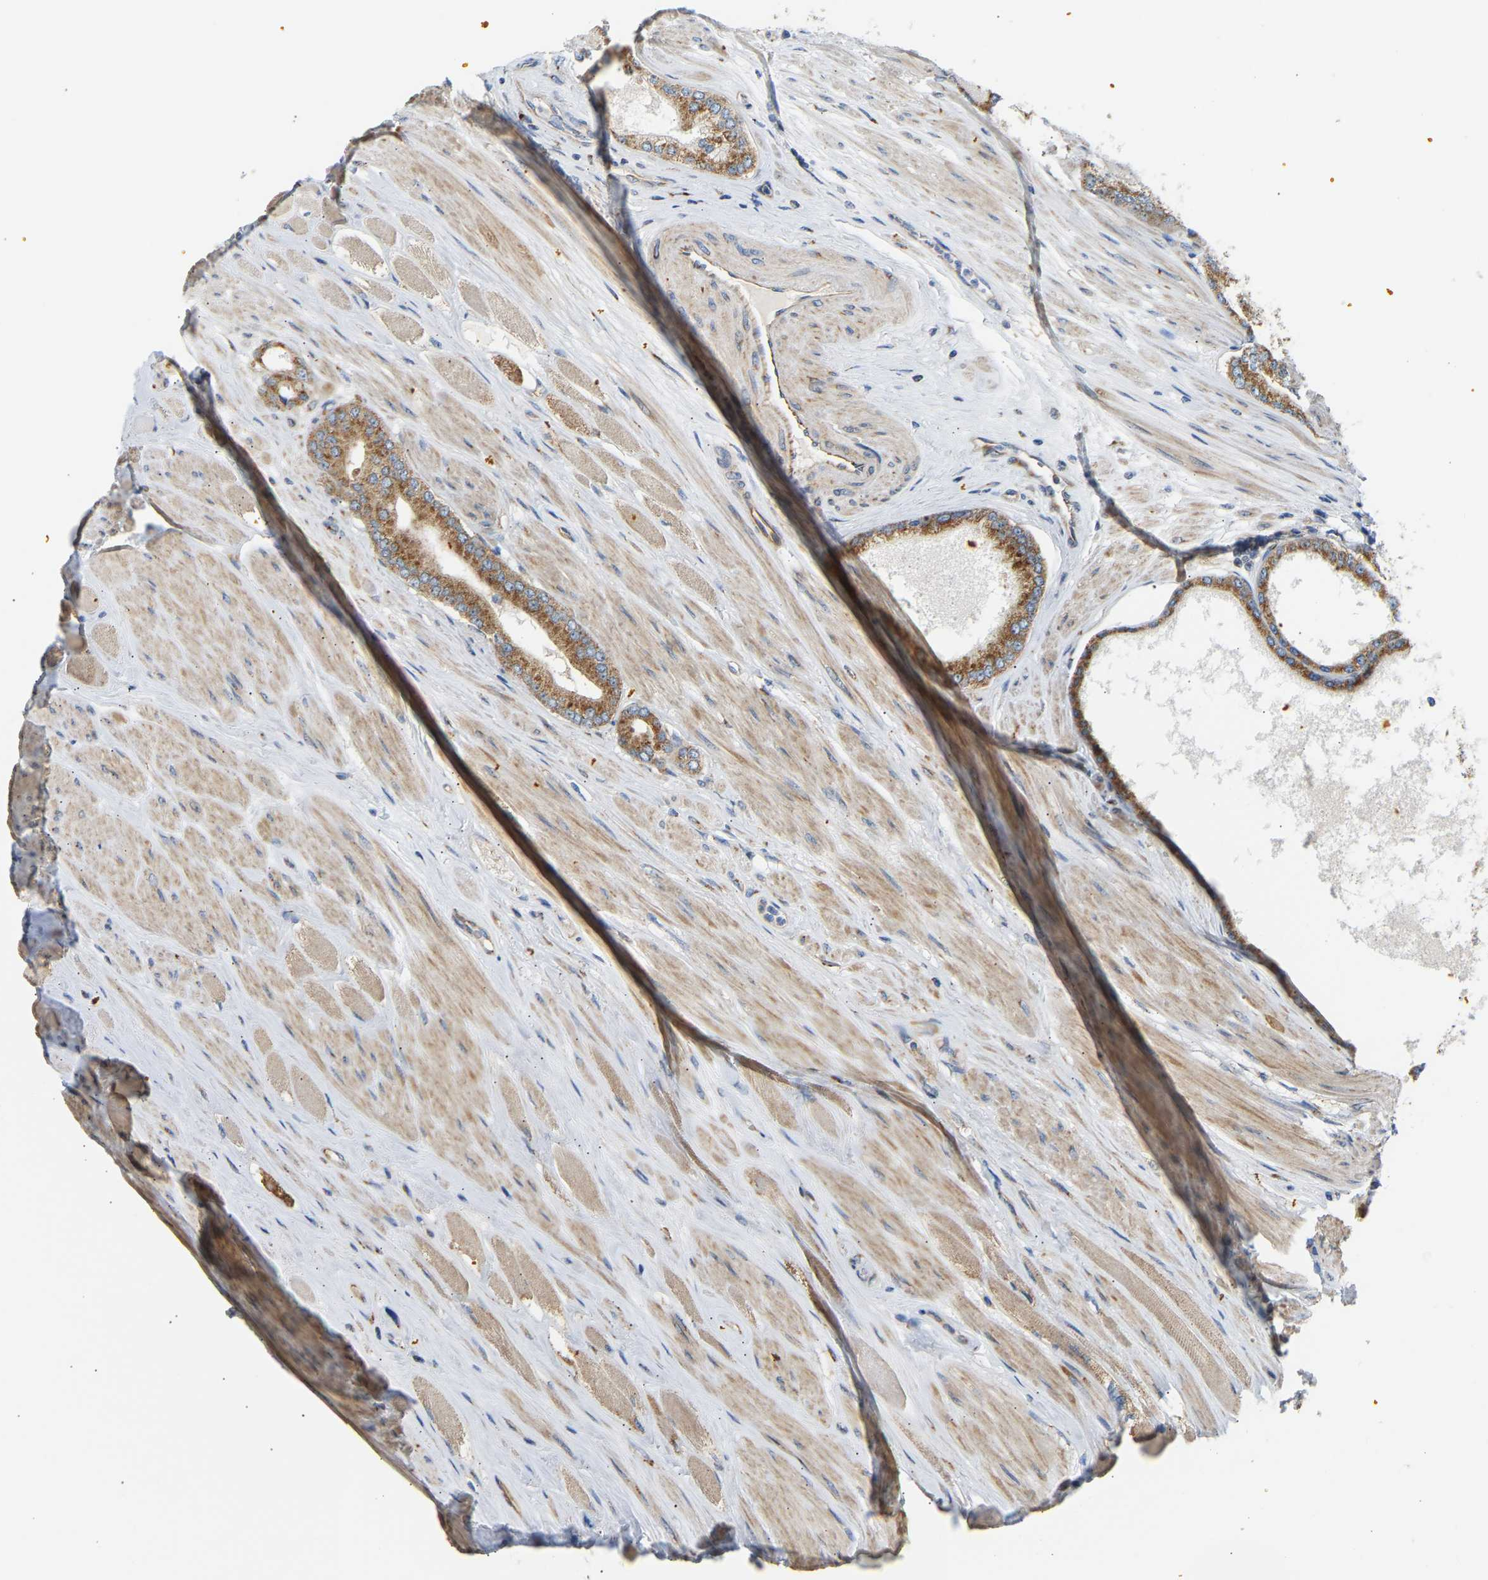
{"staining": {"intensity": "moderate", "quantity": ">75%", "location": "cytoplasmic/membranous"}, "tissue": "prostate cancer", "cell_type": "Tumor cells", "image_type": "cancer", "snomed": [{"axis": "morphology", "description": "Adenocarcinoma, High grade"}, {"axis": "topography", "description": "Prostate"}], "caption": "This is a micrograph of immunohistochemistry staining of prostate adenocarcinoma (high-grade), which shows moderate positivity in the cytoplasmic/membranous of tumor cells.", "gene": "YIPF2", "patient": {"sex": "male", "age": 61}}